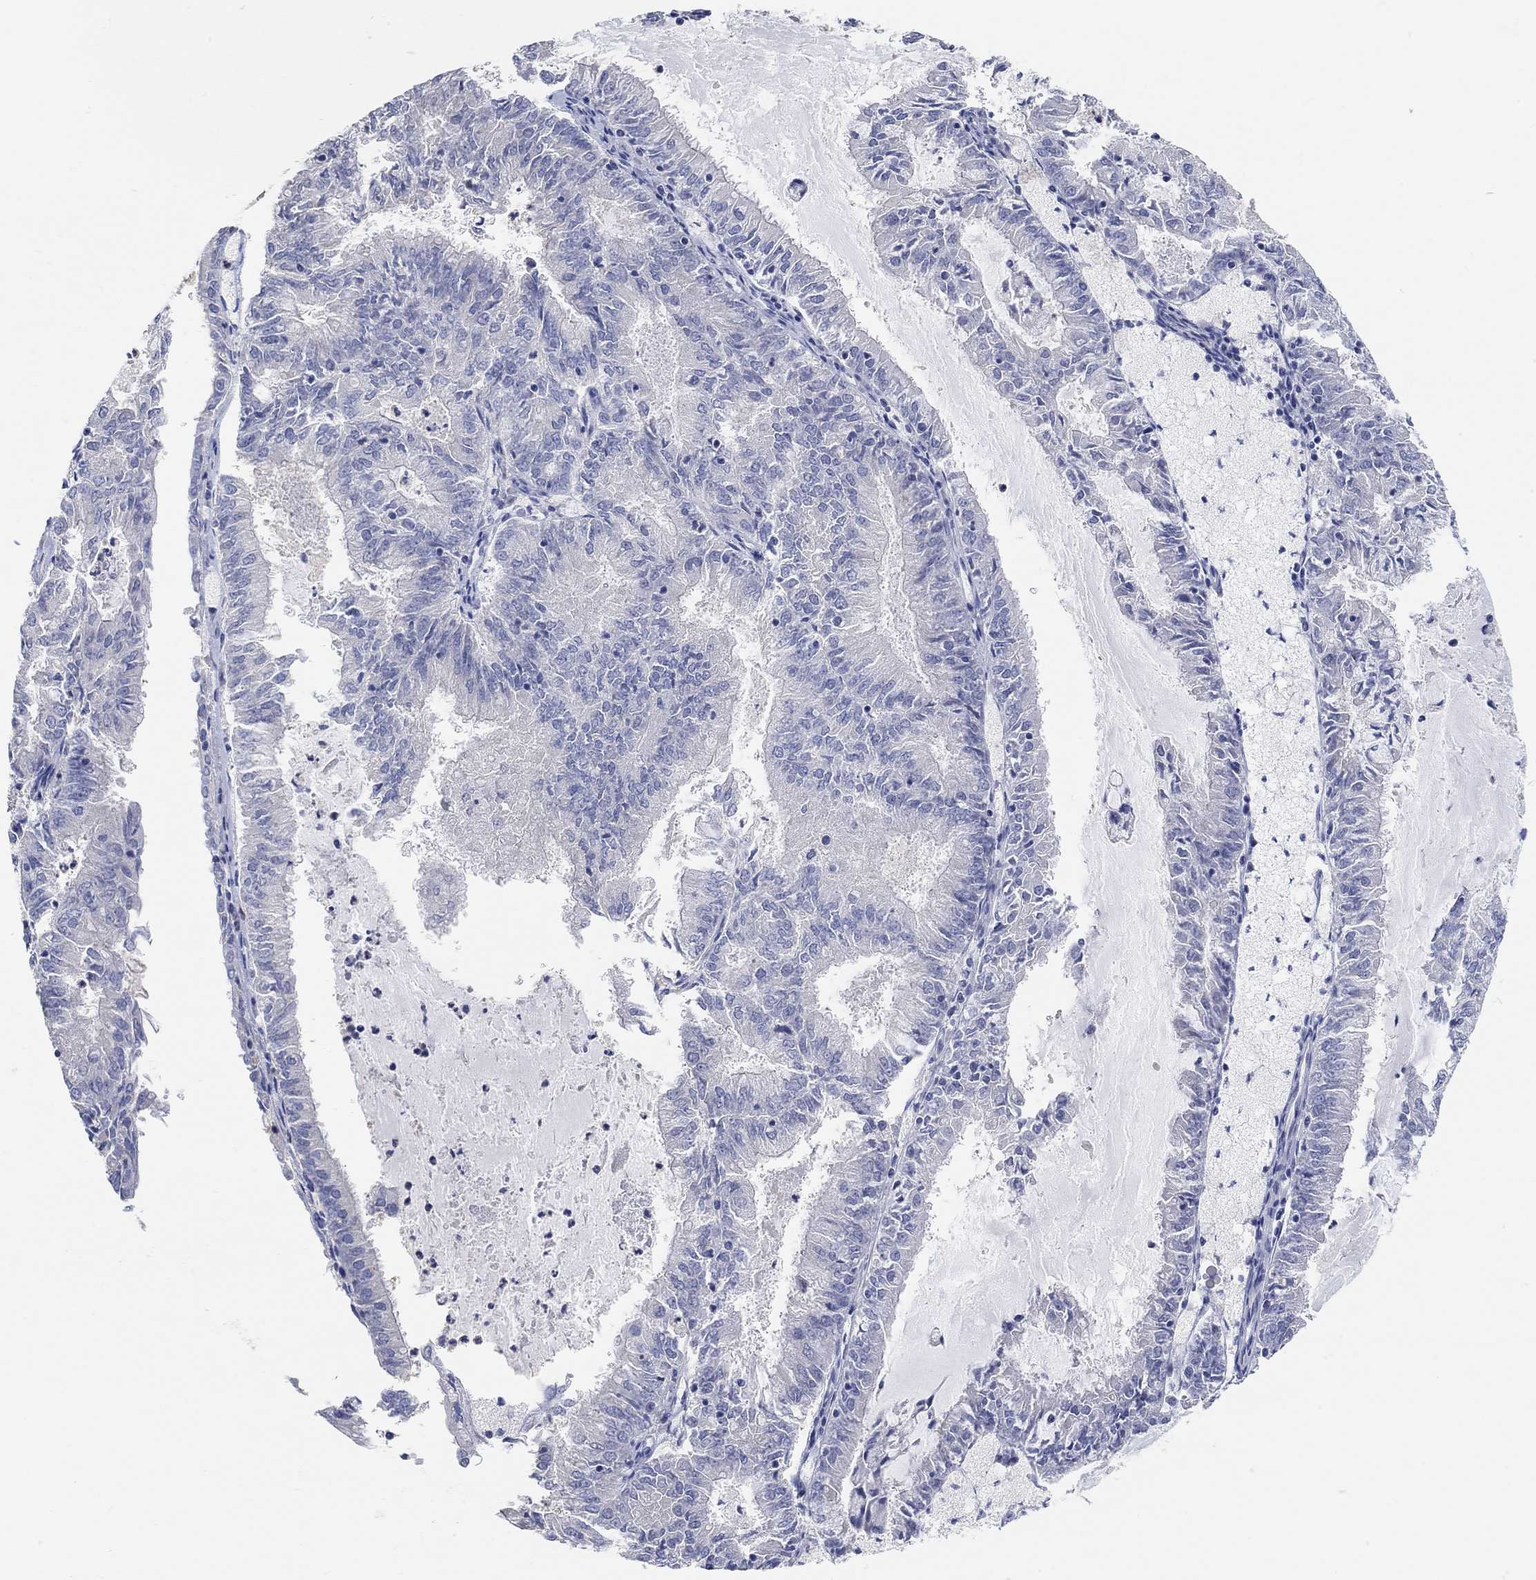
{"staining": {"intensity": "negative", "quantity": "none", "location": "none"}, "tissue": "endometrial cancer", "cell_type": "Tumor cells", "image_type": "cancer", "snomed": [{"axis": "morphology", "description": "Adenocarcinoma, NOS"}, {"axis": "topography", "description": "Endometrium"}], "caption": "DAB (3,3'-diaminobenzidine) immunohistochemical staining of endometrial cancer demonstrates no significant expression in tumor cells.", "gene": "NLRP14", "patient": {"sex": "female", "age": 57}}